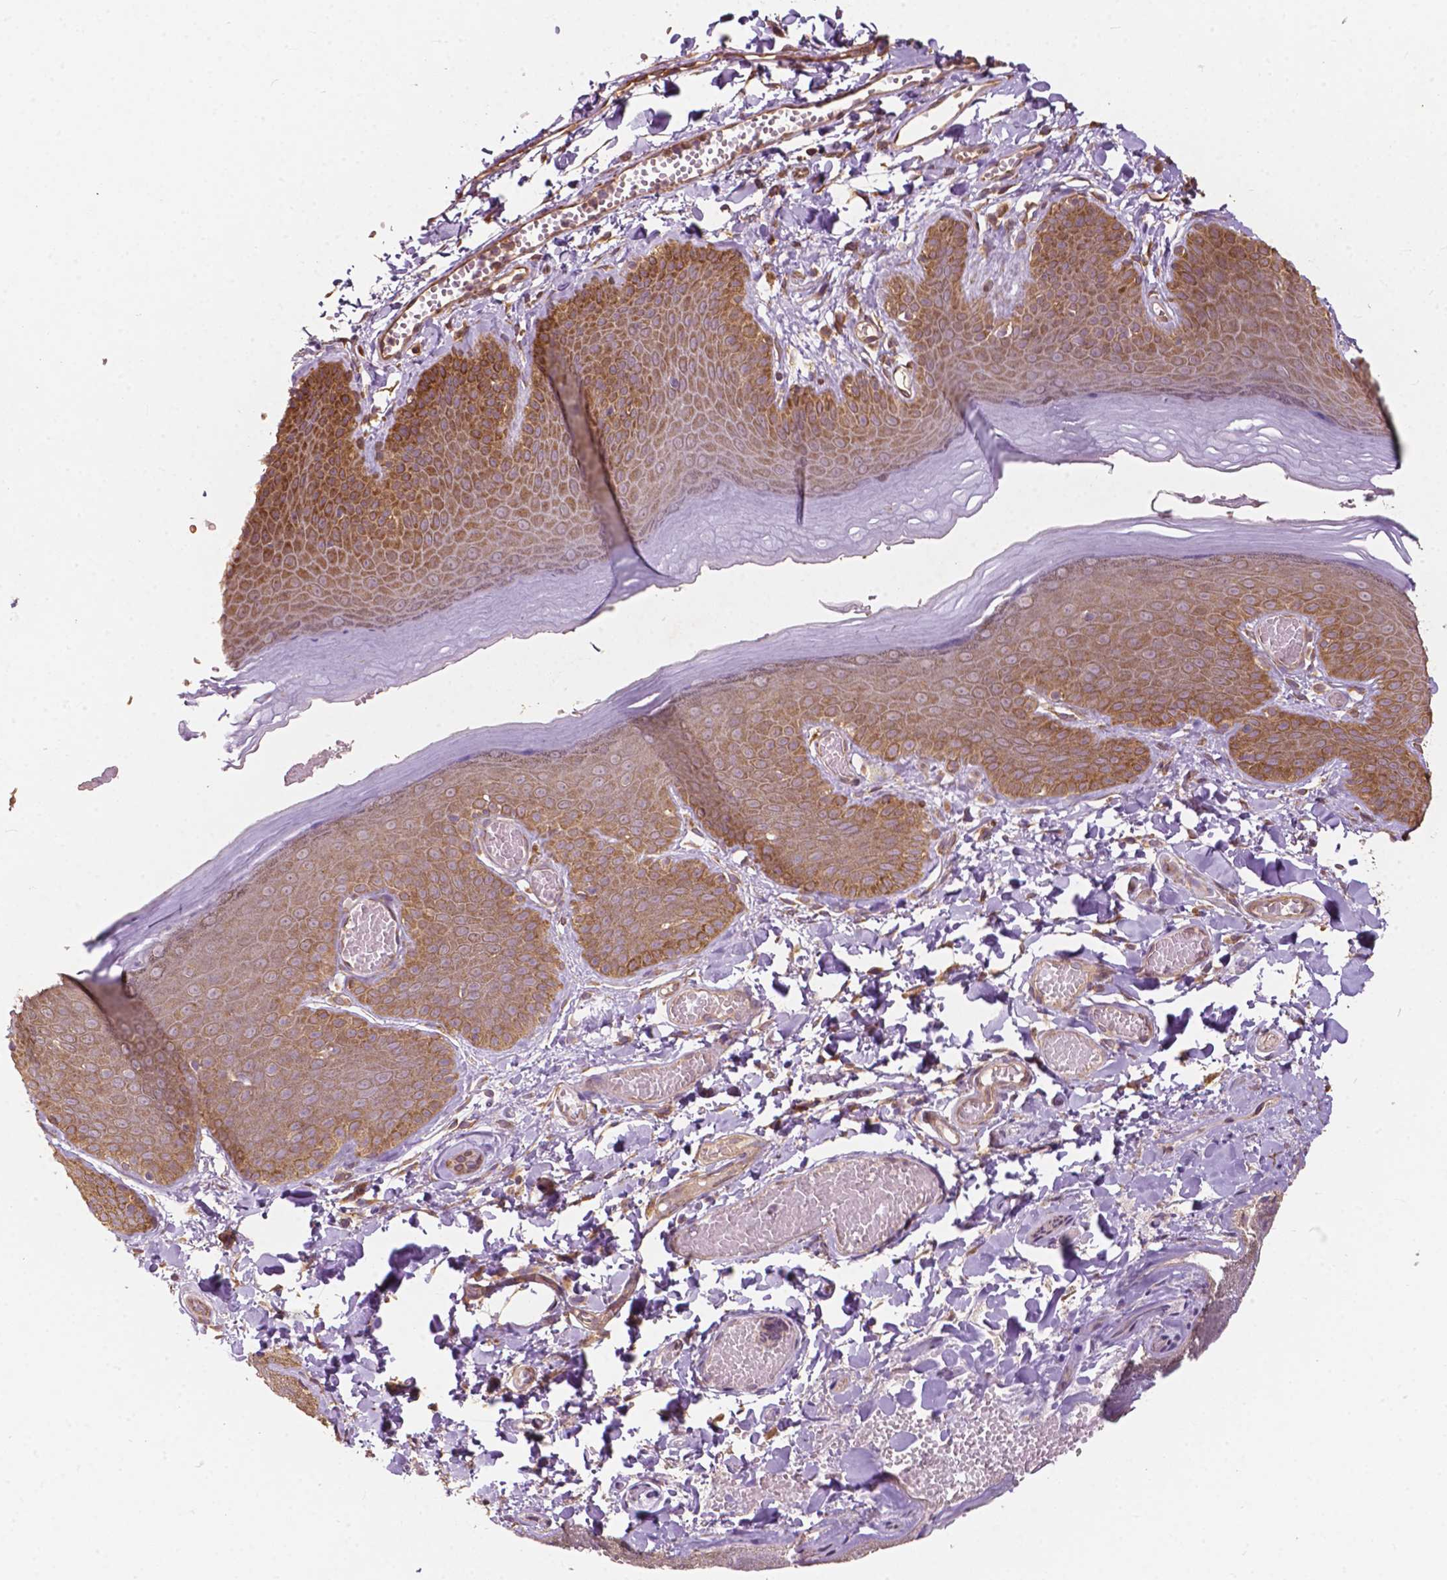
{"staining": {"intensity": "moderate", "quantity": ">75%", "location": "cytoplasmic/membranous"}, "tissue": "skin", "cell_type": "Epidermal cells", "image_type": "normal", "snomed": [{"axis": "morphology", "description": "Normal tissue, NOS"}, {"axis": "topography", "description": "Anal"}], "caption": "This is an image of immunohistochemistry (IHC) staining of normal skin, which shows moderate staining in the cytoplasmic/membranous of epidermal cells.", "gene": "G3BP1", "patient": {"sex": "male", "age": 53}}